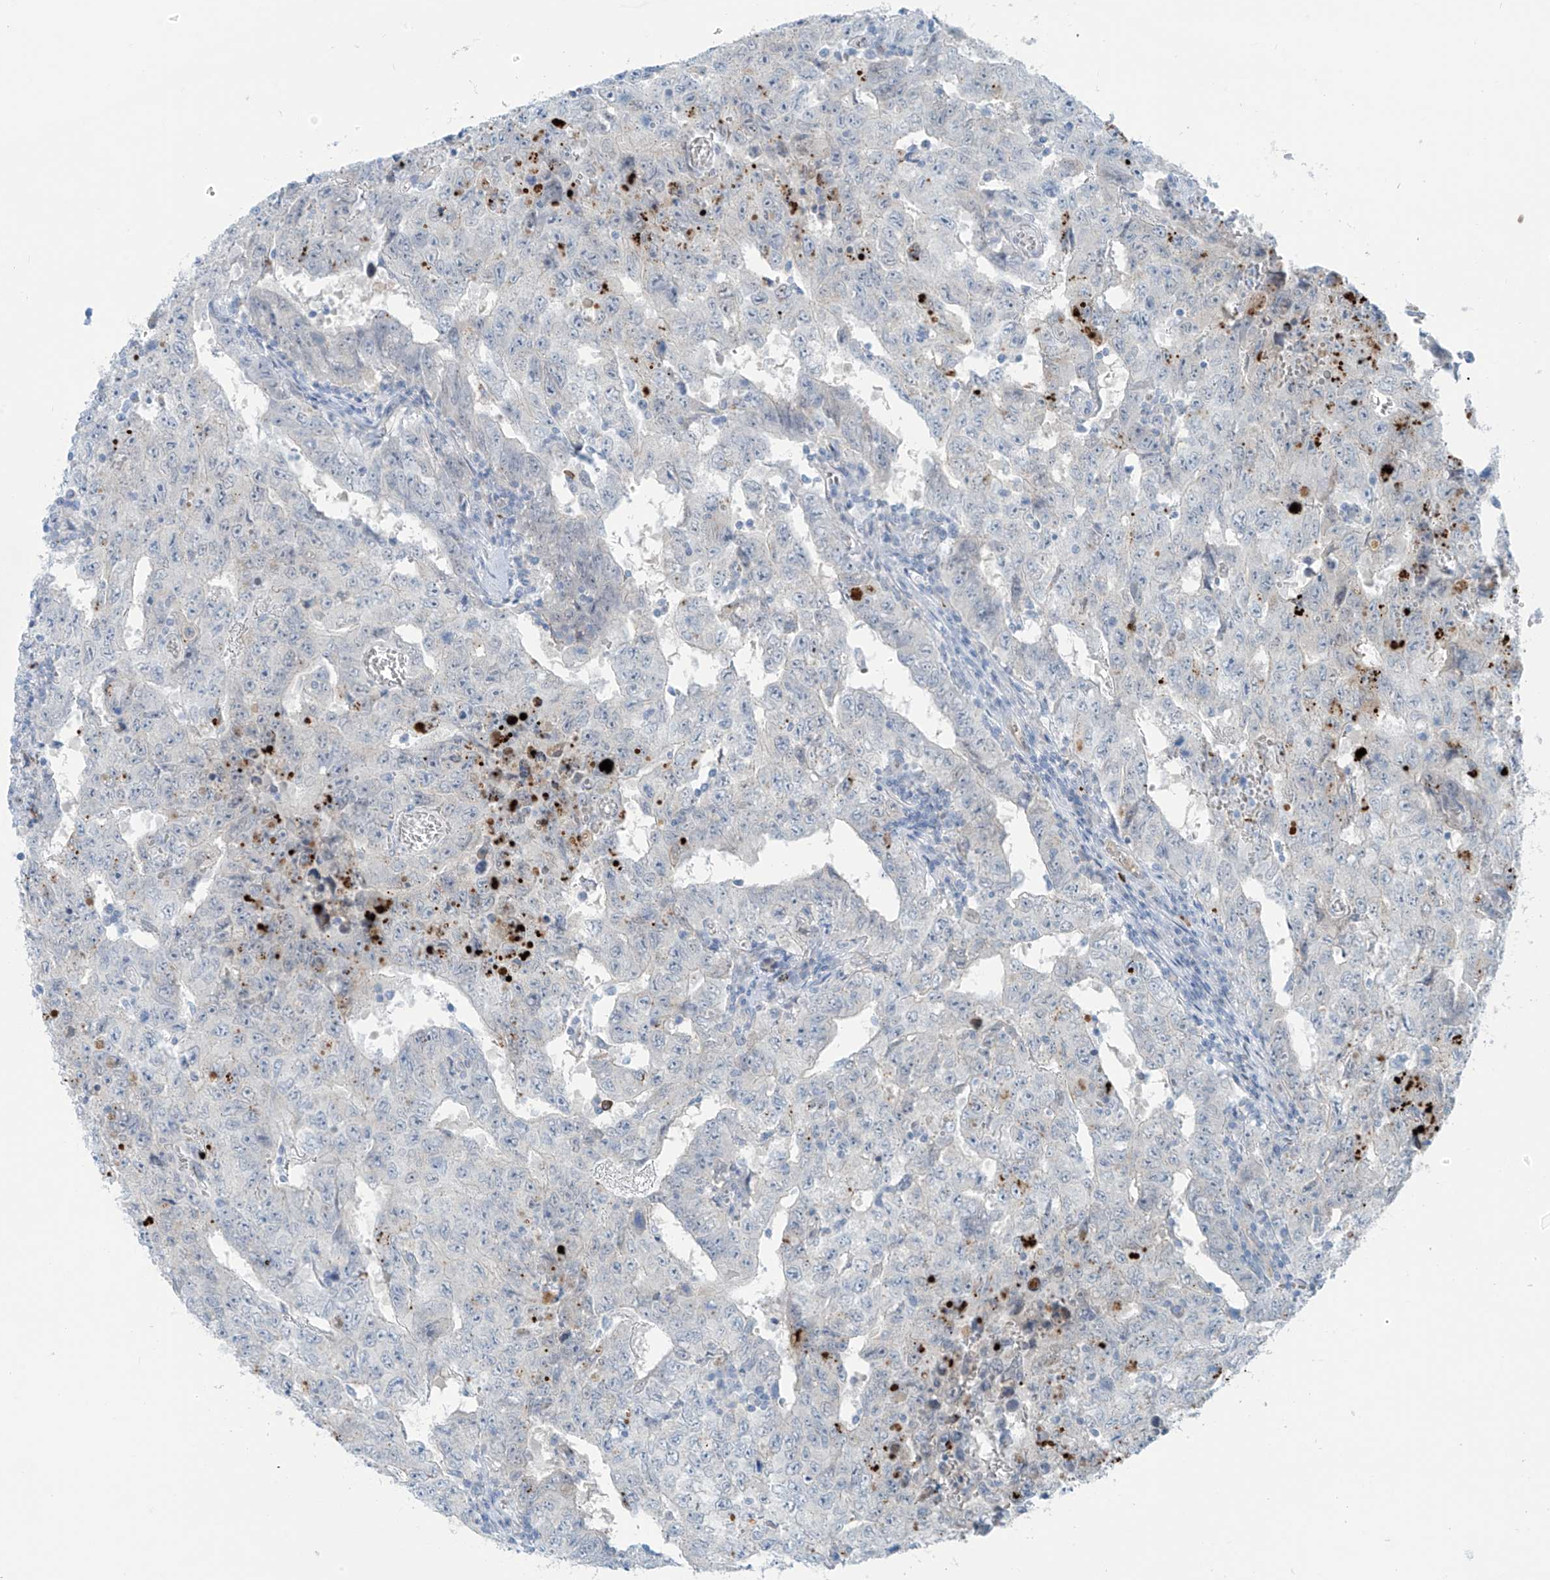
{"staining": {"intensity": "negative", "quantity": "none", "location": "none"}, "tissue": "testis cancer", "cell_type": "Tumor cells", "image_type": "cancer", "snomed": [{"axis": "morphology", "description": "Carcinoma, Embryonal, NOS"}, {"axis": "topography", "description": "Testis"}], "caption": "An IHC photomicrograph of embryonal carcinoma (testis) is shown. There is no staining in tumor cells of embryonal carcinoma (testis).", "gene": "ZNF793", "patient": {"sex": "male", "age": 26}}